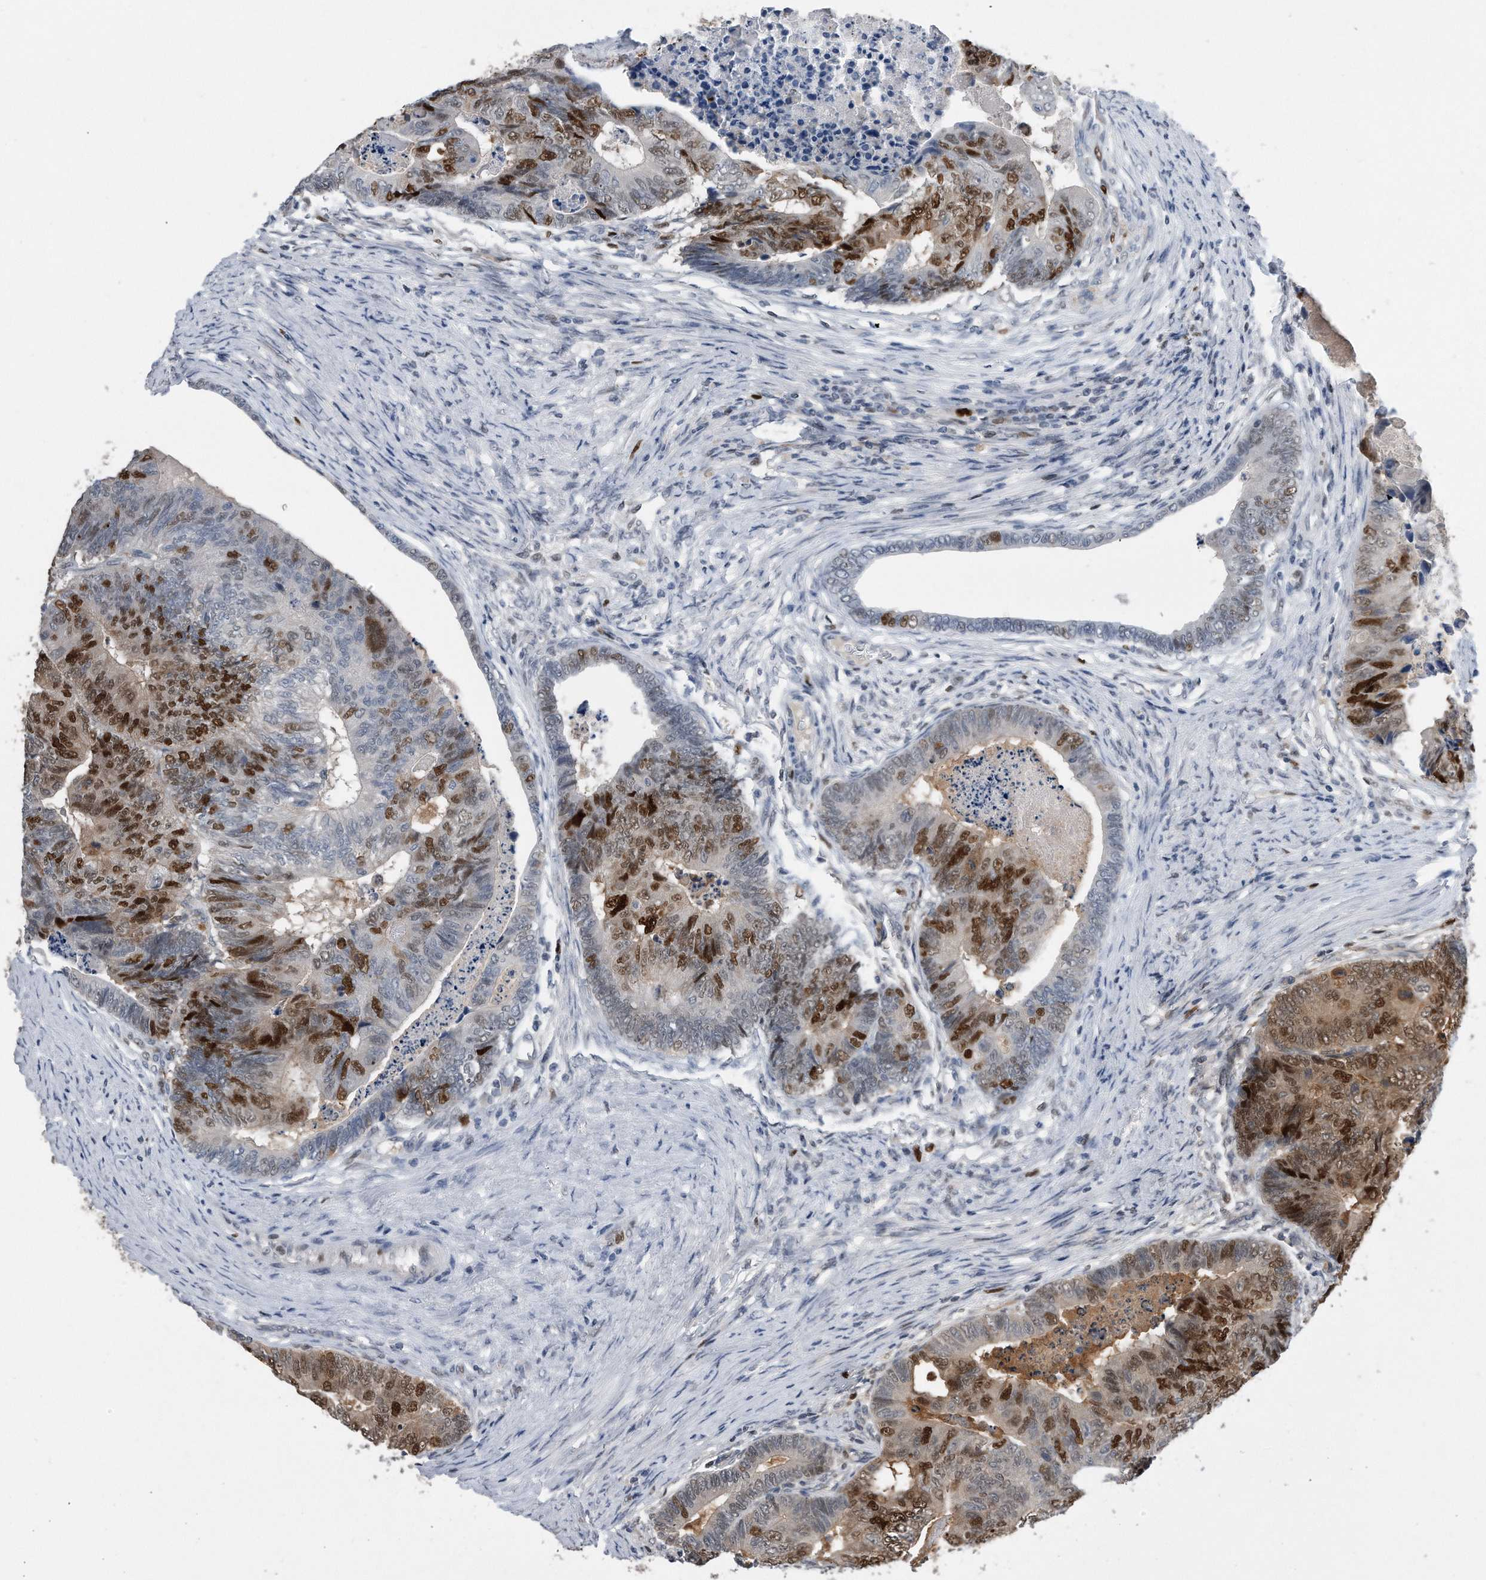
{"staining": {"intensity": "strong", "quantity": "25%-75%", "location": "nuclear"}, "tissue": "colorectal cancer", "cell_type": "Tumor cells", "image_type": "cancer", "snomed": [{"axis": "morphology", "description": "Adenocarcinoma, NOS"}, {"axis": "topography", "description": "Colon"}], "caption": "High-magnification brightfield microscopy of colorectal cancer stained with DAB (3,3'-diaminobenzidine) (brown) and counterstained with hematoxylin (blue). tumor cells exhibit strong nuclear positivity is seen in about25%-75% of cells. The staining was performed using DAB to visualize the protein expression in brown, while the nuclei were stained in blue with hematoxylin (Magnification: 20x).", "gene": "PCNA", "patient": {"sex": "female", "age": 67}}